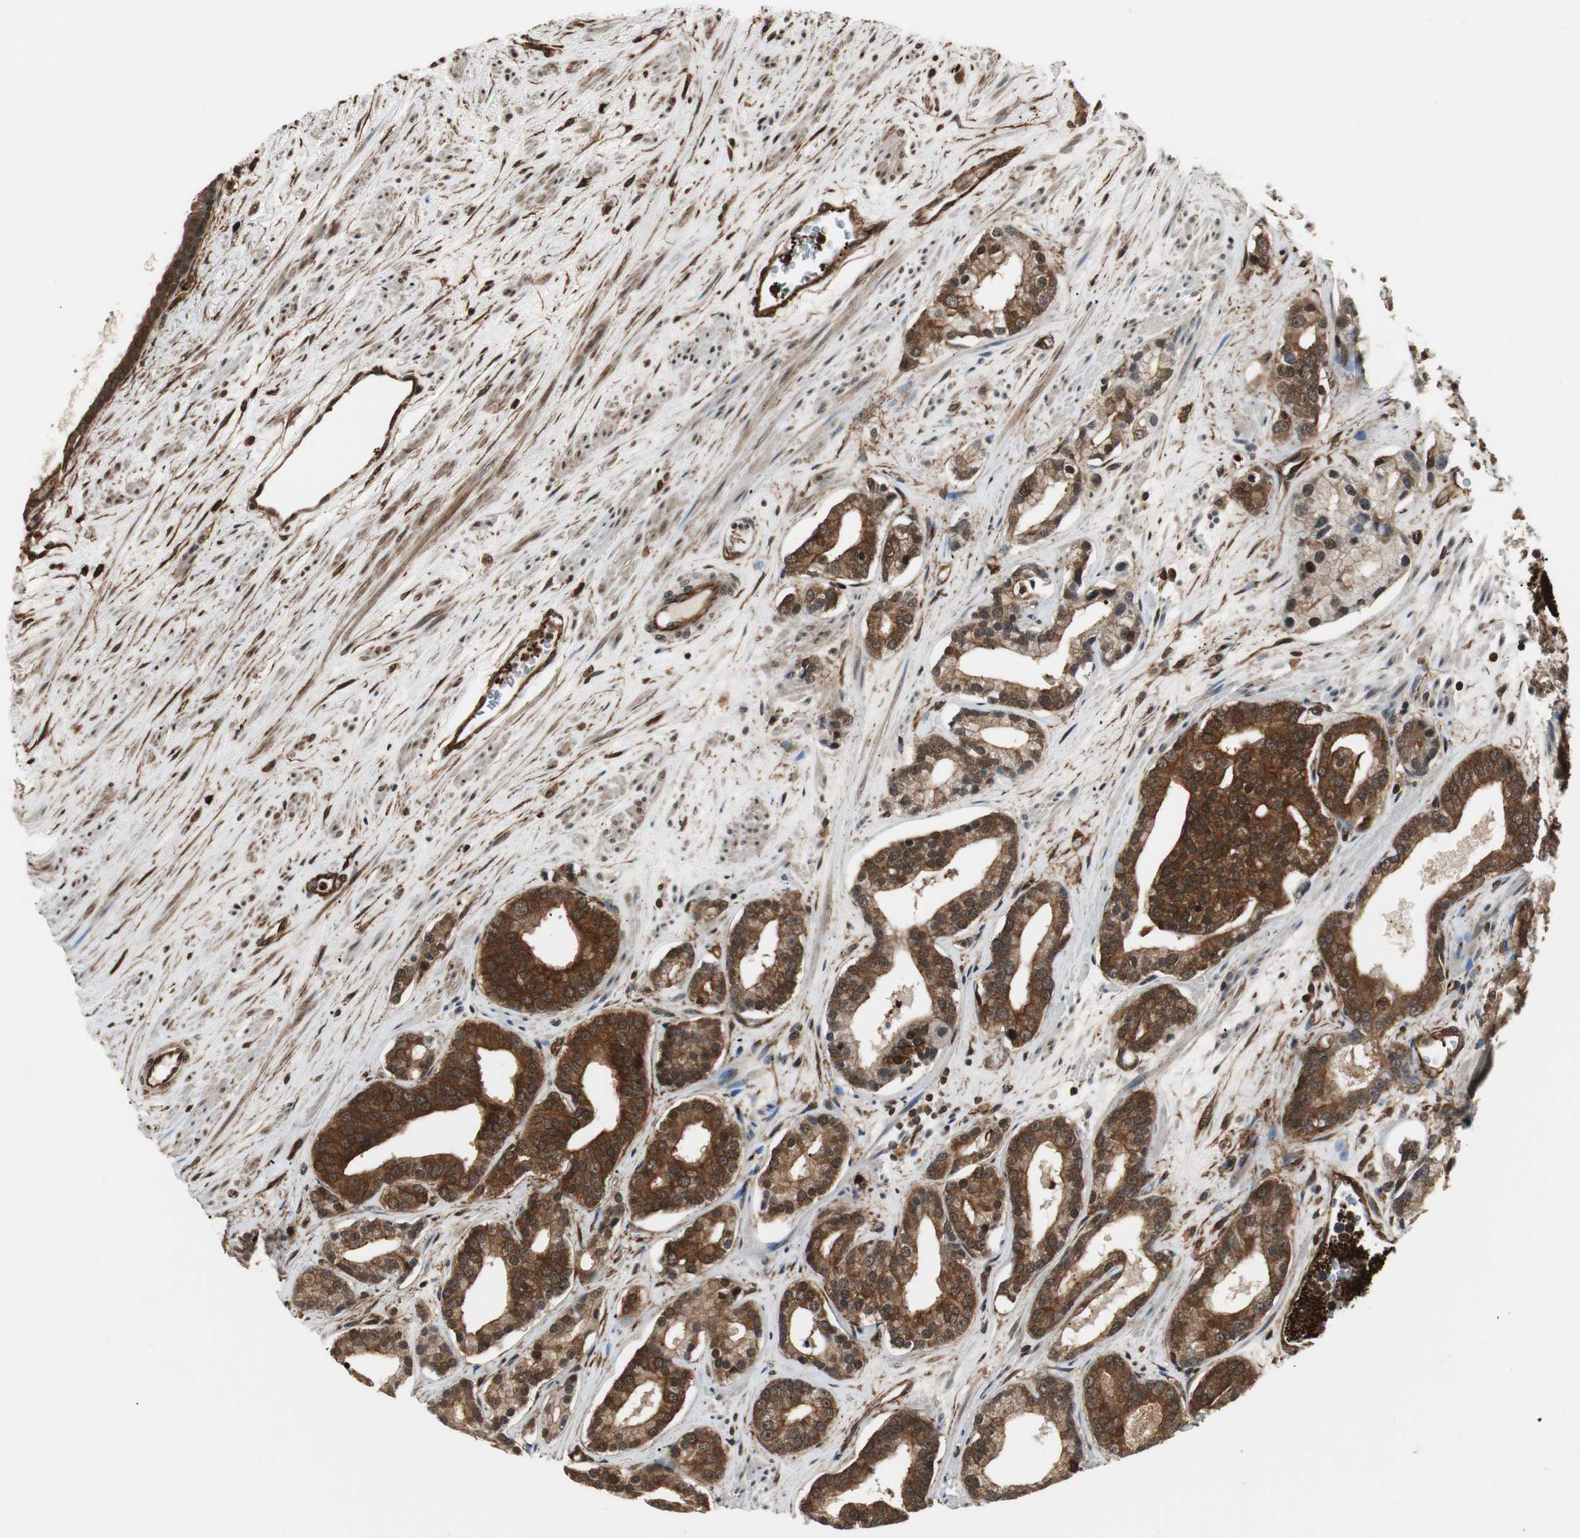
{"staining": {"intensity": "strong", "quantity": ">75%", "location": "cytoplasmic/membranous"}, "tissue": "prostate cancer", "cell_type": "Tumor cells", "image_type": "cancer", "snomed": [{"axis": "morphology", "description": "Adenocarcinoma, Low grade"}, {"axis": "topography", "description": "Prostate"}], "caption": "A photomicrograph of low-grade adenocarcinoma (prostate) stained for a protein demonstrates strong cytoplasmic/membranous brown staining in tumor cells.", "gene": "PTPN11", "patient": {"sex": "male", "age": 63}}